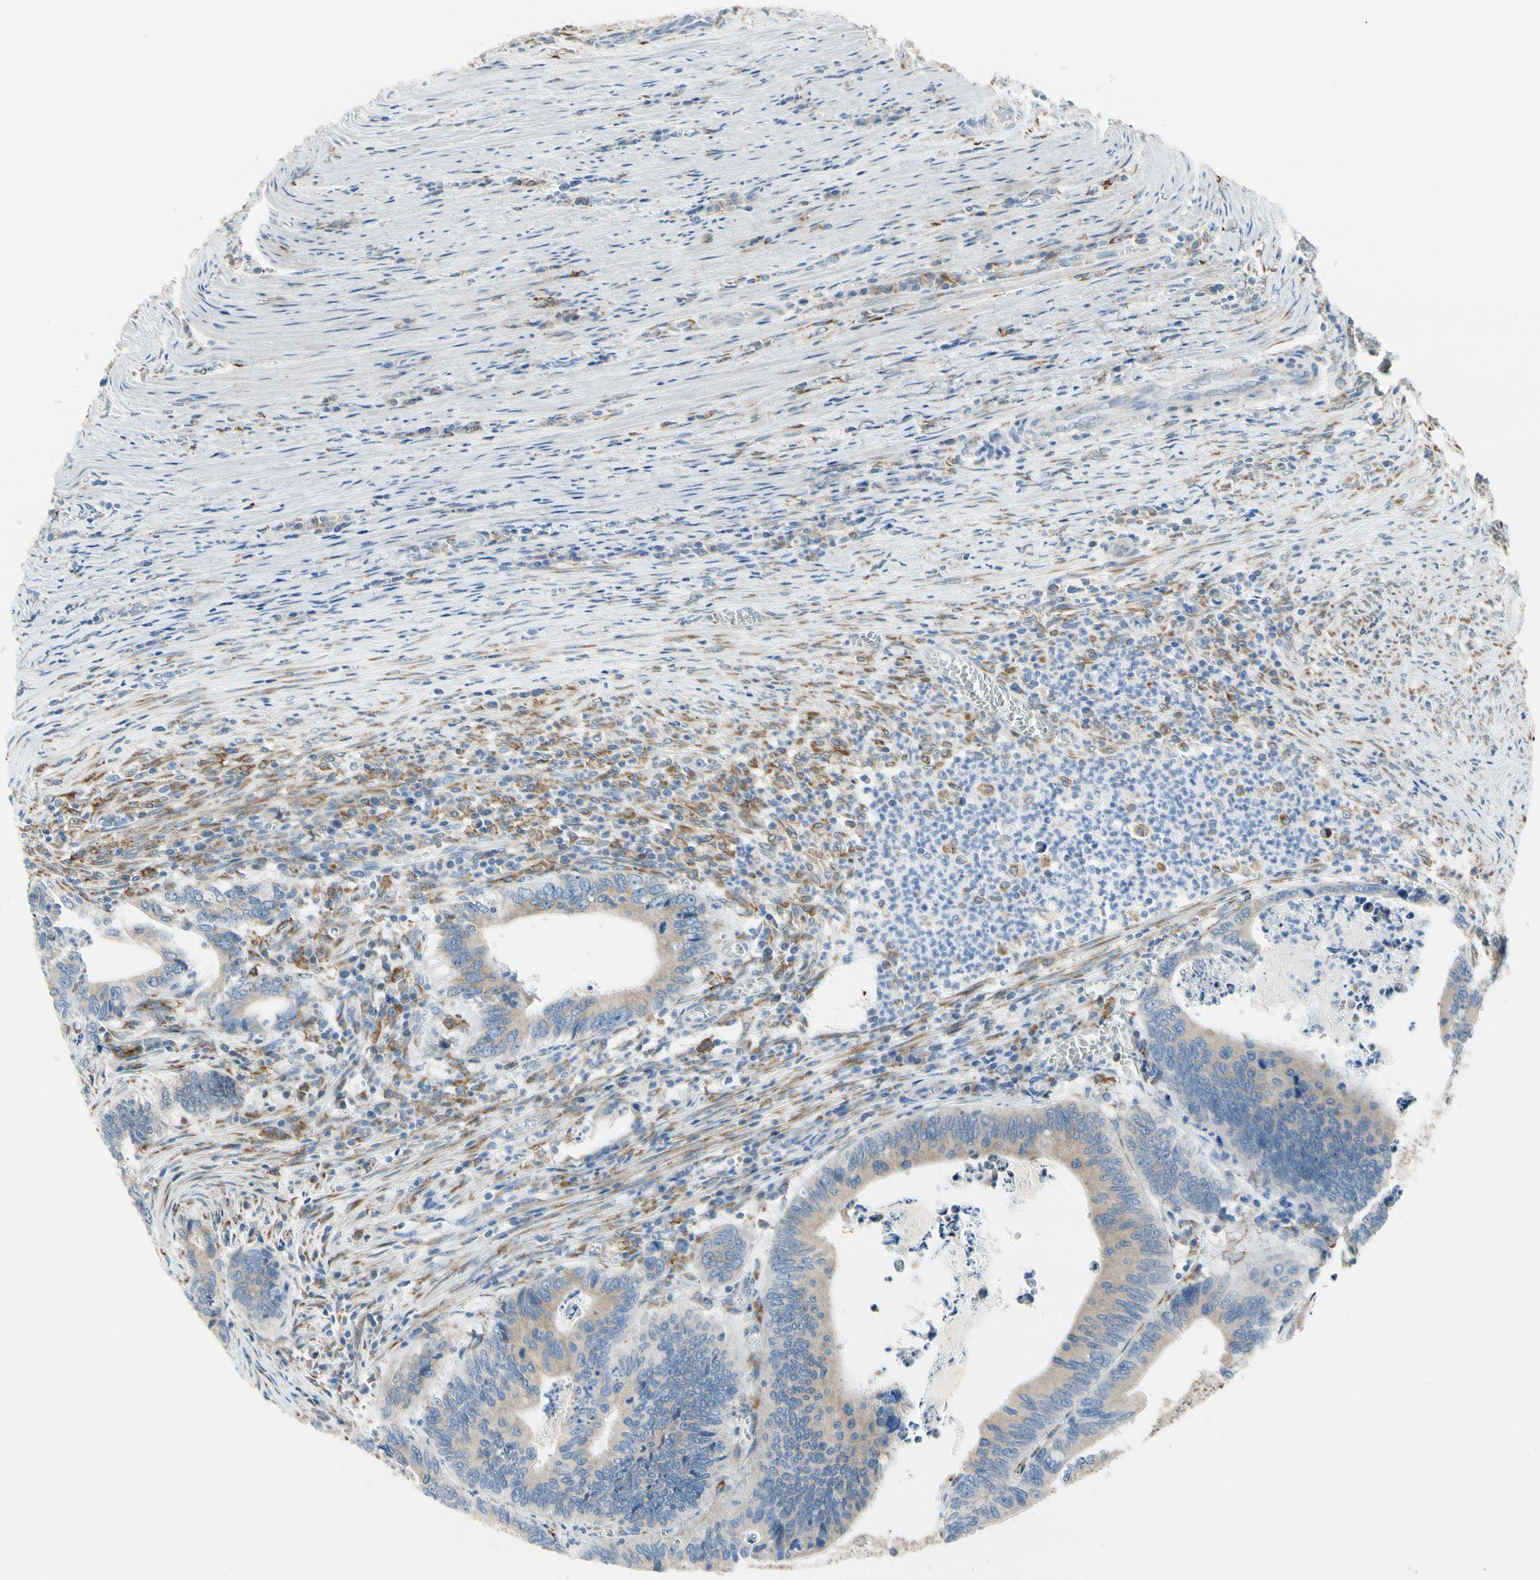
{"staining": {"intensity": "weak", "quantity": "<25%", "location": "cytoplasmic/membranous"}, "tissue": "colorectal cancer", "cell_type": "Tumor cells", "image_type": "cancer", "snomed": [{"axis": "morphology", "description": "Adenocarcinoma, NOS"}, {"axis": "topography", "description": "Colon"}], "caption": "High power microscopy photomicrograph of an immunohistochemistry (IHC) histopathology image of colorectal cancer, revealing no significant expression in tumor cells.", "gene": "LRPAP1", "patient": {"sex": "male", "age": 72}}